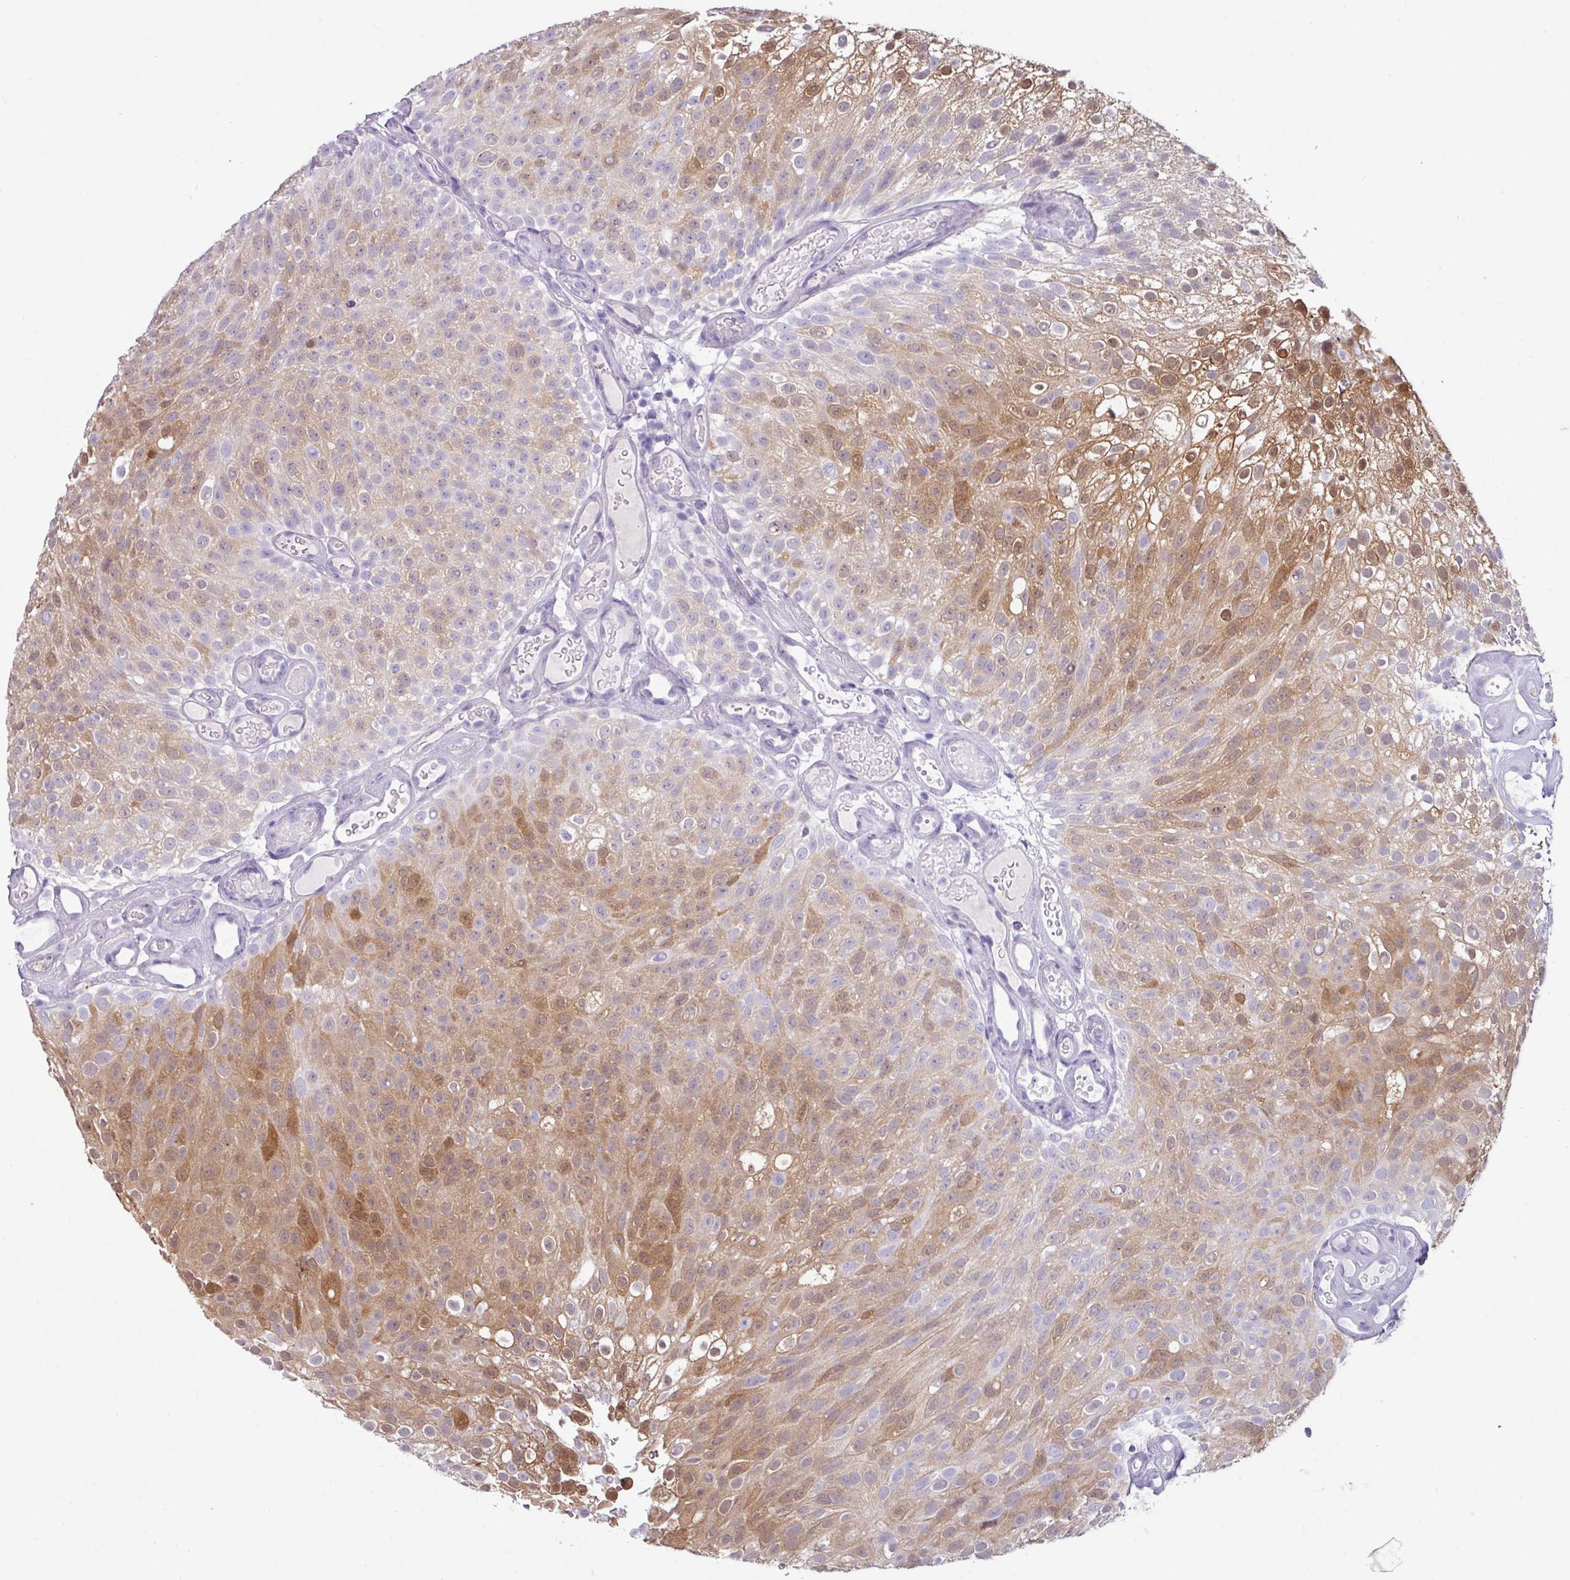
{"staining": {"intensity": "moderate", "quantity": ">75%", "location": "cytoplasmic/membranous,nuclear"}, "tissue": "urothelial cancer", "cell_type": "Tumor cells", "image_type": "cancer", "snomed": [{"axis": "morphology", "description": "Urothelial carcinoma, Low grade"}, {"axis": "topography", "description": "Urinary bladder"}], "caption": "An image showing moderate cytoplasmic/membranous and nuclear expression in about >75% of tumor cells in urothelial cancer, as visualized by brown immunohistochemical staining.", "gene": "NCCRP1", "patient": {"sex": "male", "age": 78}}